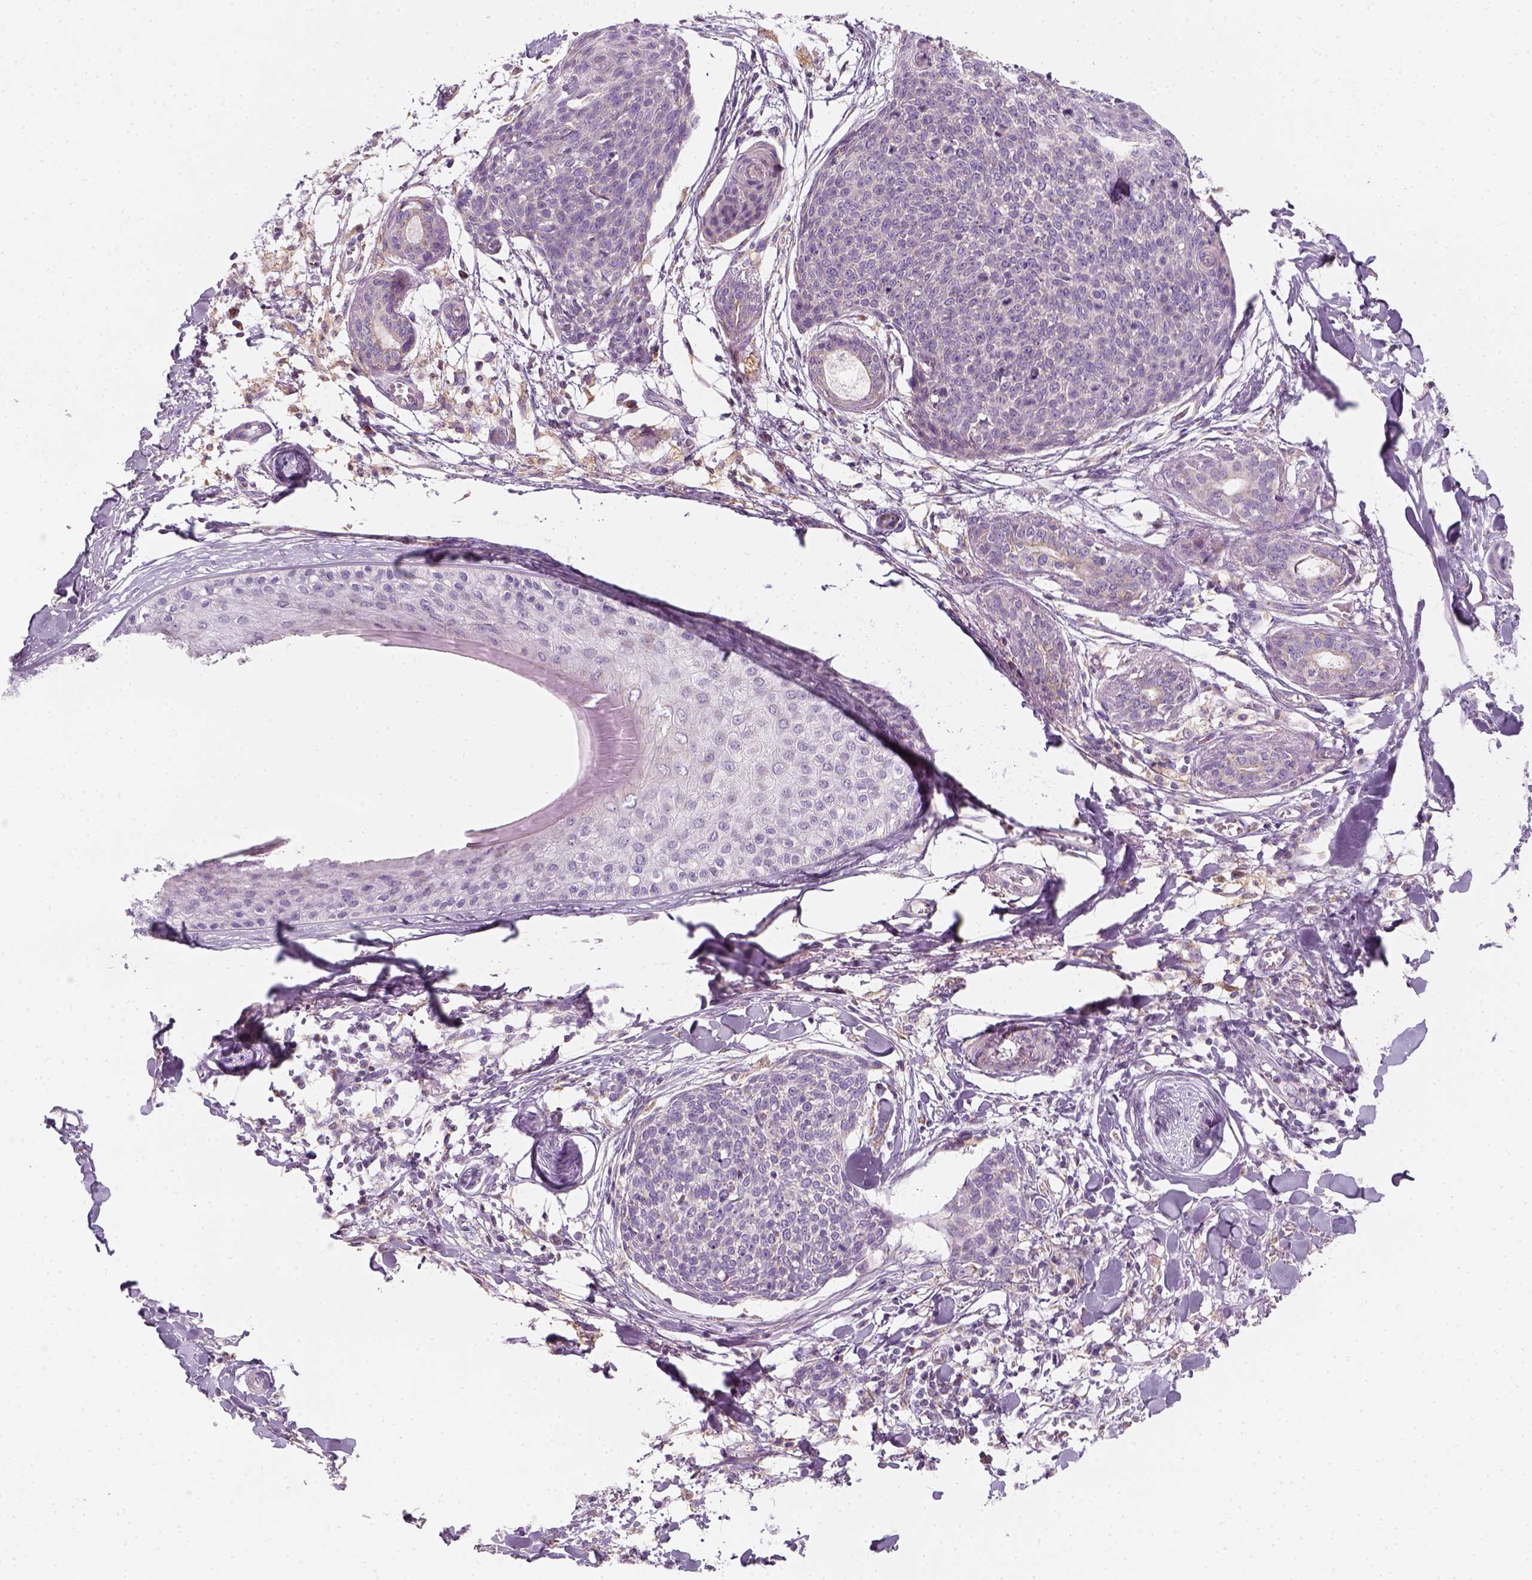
{"staining": {"intensity": "negative", "quantity": "none", "location": "none"}, "tissue": "skin cancer", "cell_type": "Tumor cells", "image_type": "cancer", "snomed": [{"axis": "morphology", "description": "Squamous cell carcinoma, NOS"}, {"axis": "topography", "description": "Skin"}, {"axis": "topography", "description": "Vulva"}], "caption": "DAB (3,3'-diaminobenzidine) immunohistochemical staining of human skin squamous cell carcinoma exhibits no significant staining in tumor cells. (Immunohistochemistry (ihc), brightfield microscopy, high magnification).", "gene": "AWAT2", "patient": {"sex": "female", "age": 75}}